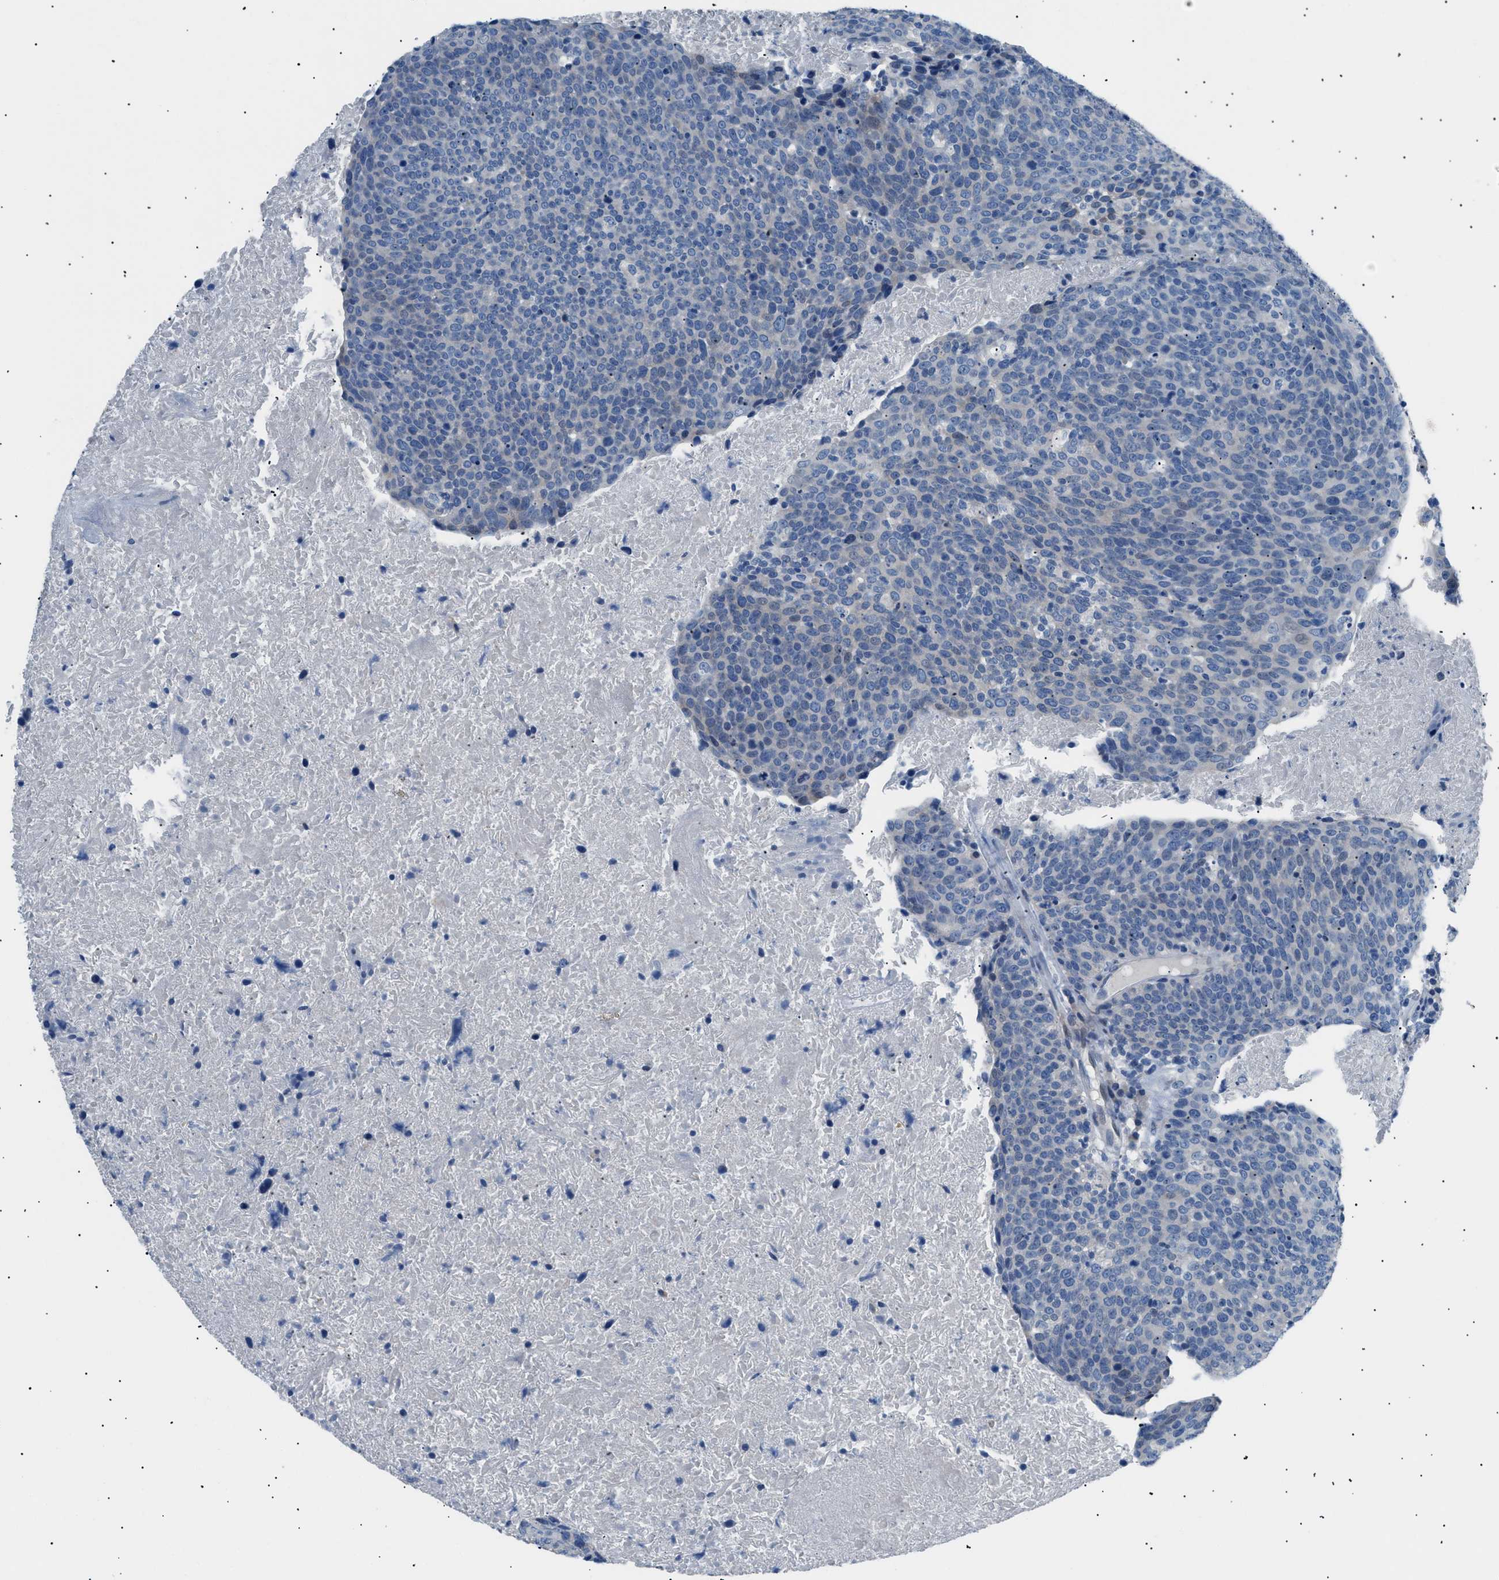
{"staining": {"intensity": "negative", "quantity": "none", "location": "none"}, "tissue": "head and neck cancer", "cell_type": "Tumor cells", "image_type": "cancer", "snomed": [{"axis": "morphology", "description": "Squamous cell carcinoma, NOS"}, {"axis": "morphology", "description": "Squamous cell carcinoma, metastatic, NOS"}, {"axis": "topography", "description": "Lymph node"}, {"axis": "topography", "description": "Head-Neck"}], "caption": "IHC photomicrograph of neoplastic tissue: head and neck cancer (metastatic squamous cell carcinoma) stained with DAB (3,3'-diaminobenzidine) shows no significant protein staining in tumor cells.", "gene": "ICA1", "patient": {"sex": "male", "age": 62}}